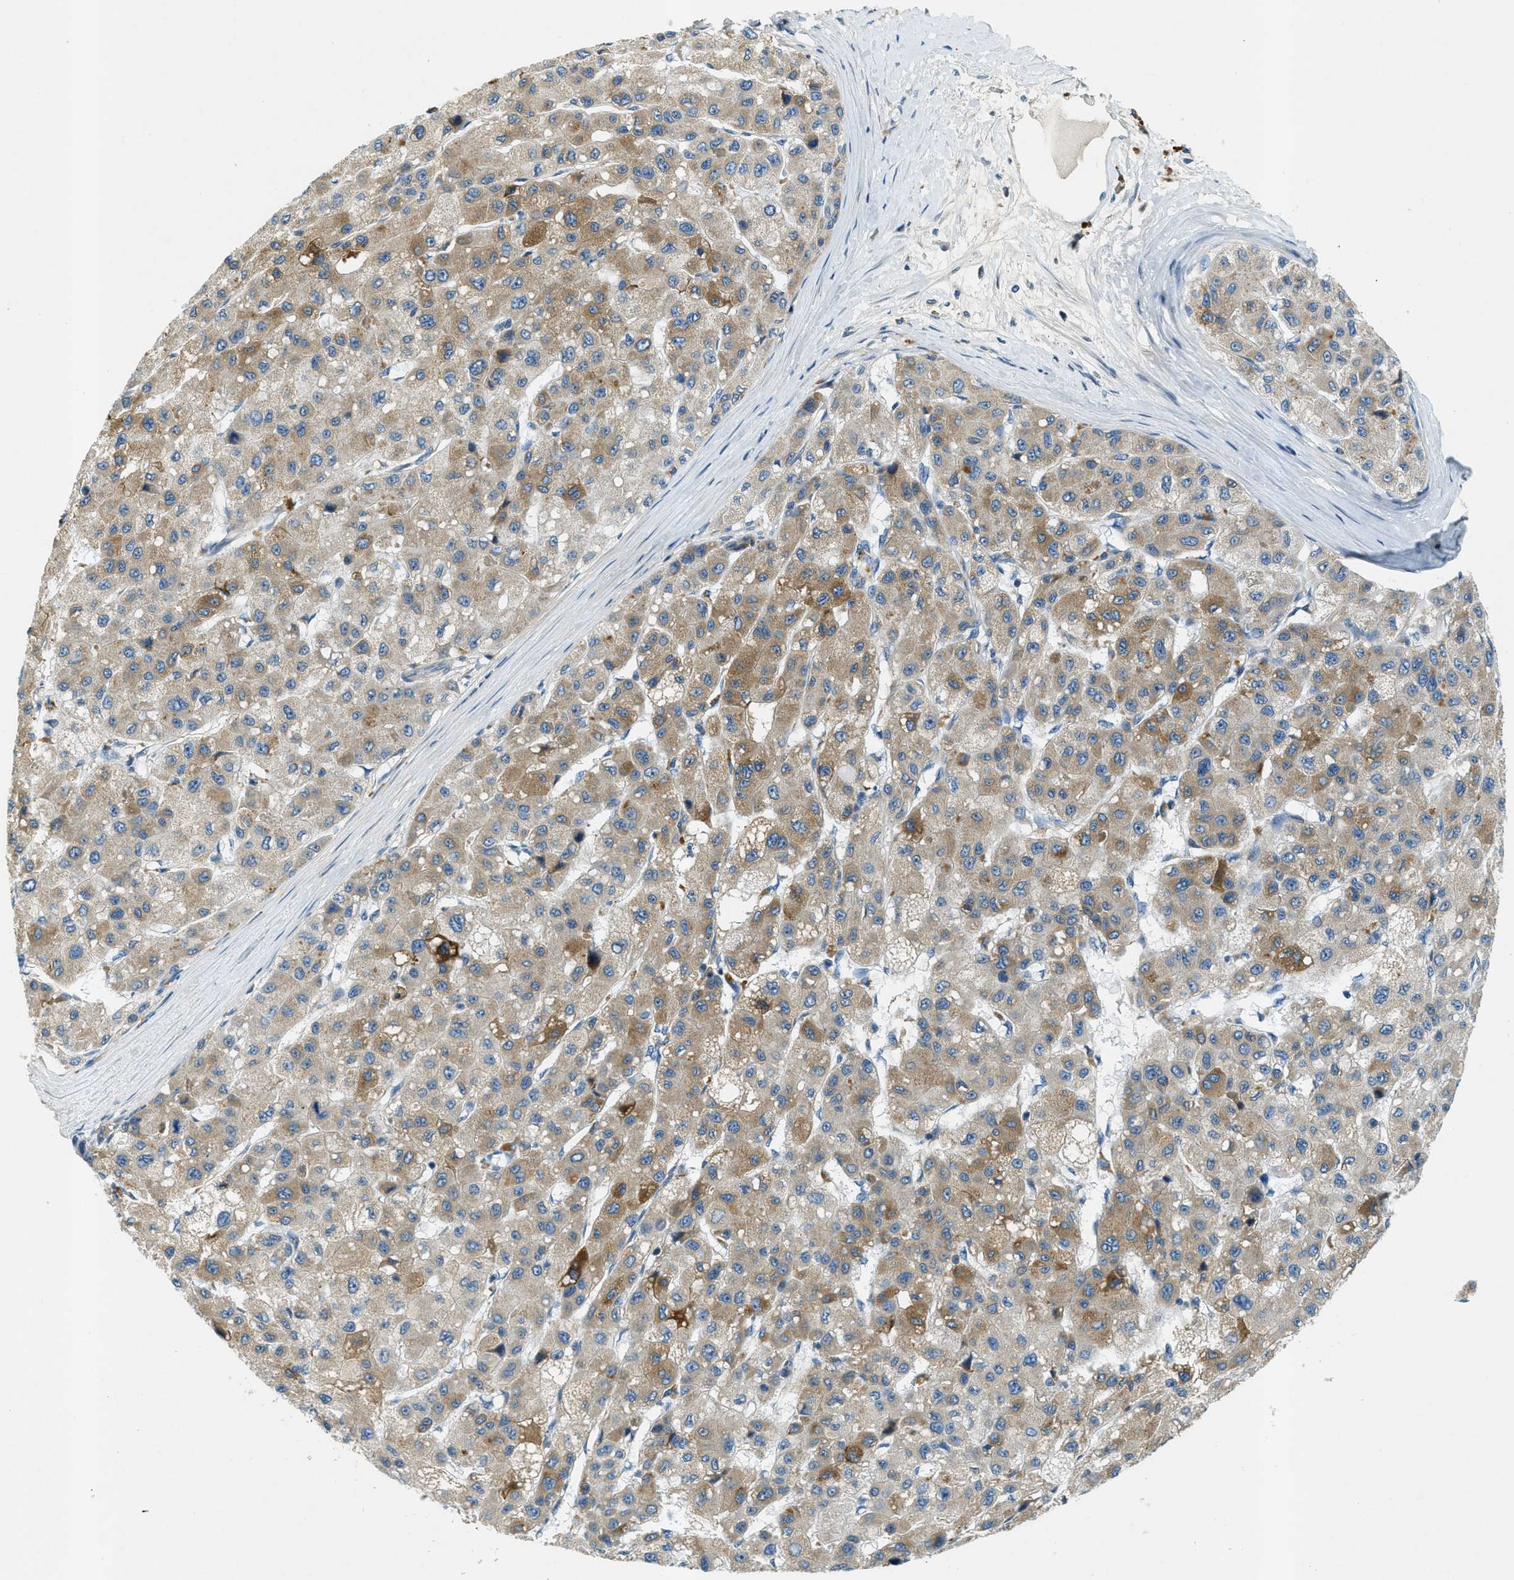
{"staining": {"intensity": "moderate", "quantity": ">75%", "location": "cytoplasmic/membranous"}, "tissue": "liver cancer", "cell_type": "Tumor cells", "image_type": "cancer", "snomed": [{"axis": "morphology", "description": "Carcinoma, Hepatocellular, NOS"}, {"axis": "topography", "description": "Liver"}], "caption": "Immunohistochemistry (IHC) (DAB) staining of liver cancer shows moderate cytoplasmic/membranous protein positivity in approximately >75% of tumor cells.", "gene": "SNX14", "patient": {"sex": "male", "age": 80}}